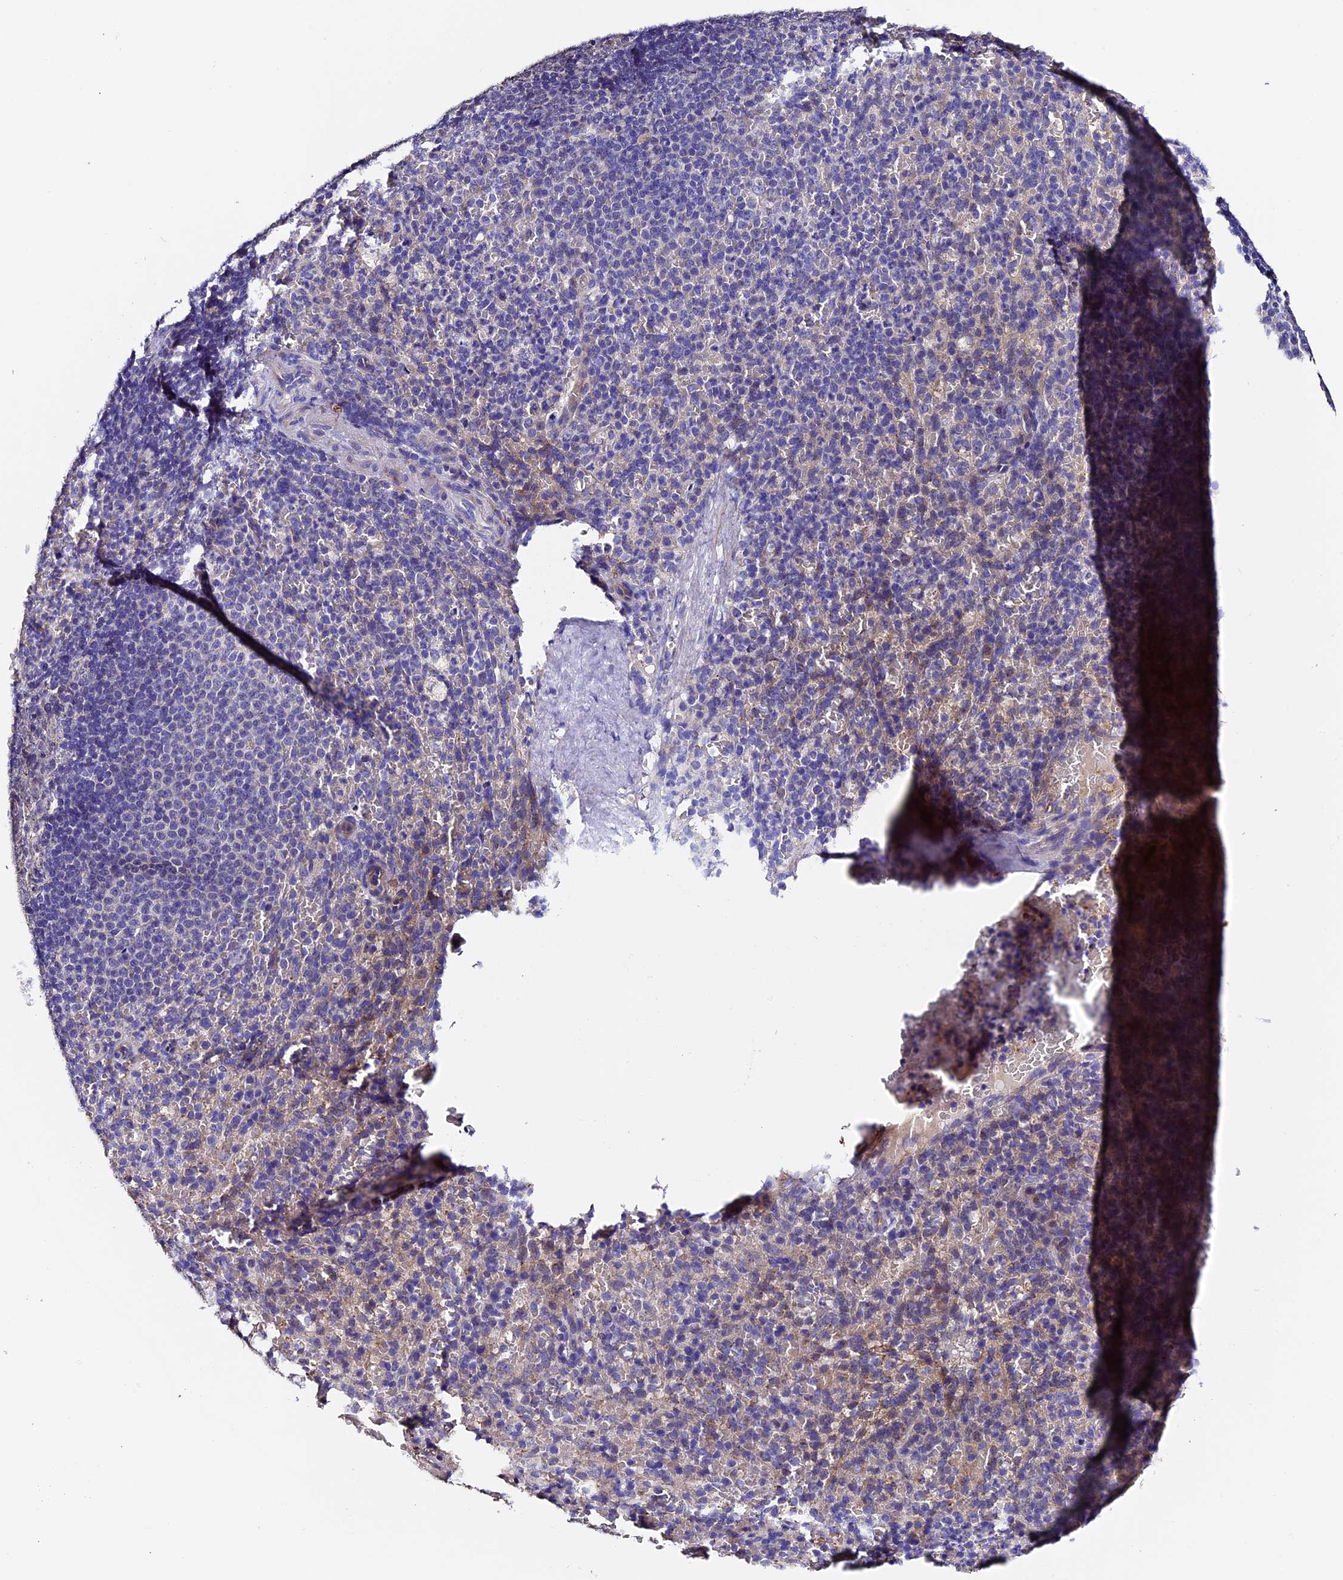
{"staining": {"intensity": "negative", "quantity": "none", "location": "none"}, "tissue": "spleen", "cell_type": "Cells in red pulp", "image_type": "normal", "snomed": [{"axis": "morphology", "description": "Normal tissue, NOS"}, {"axis": "topography", "description": "Spleen"}], "caption": "There is no significant staining in cells in red pulp of spleen. (Stains: DAB (3,3'-diaminobenzidine) immunohistochemistry (IHC) with hematoxylin counter stain, Microscopy: brightfield microscopy at high magnification).", "gene": "FBXW9", "patient": {"sex": "female", "age": 21}}